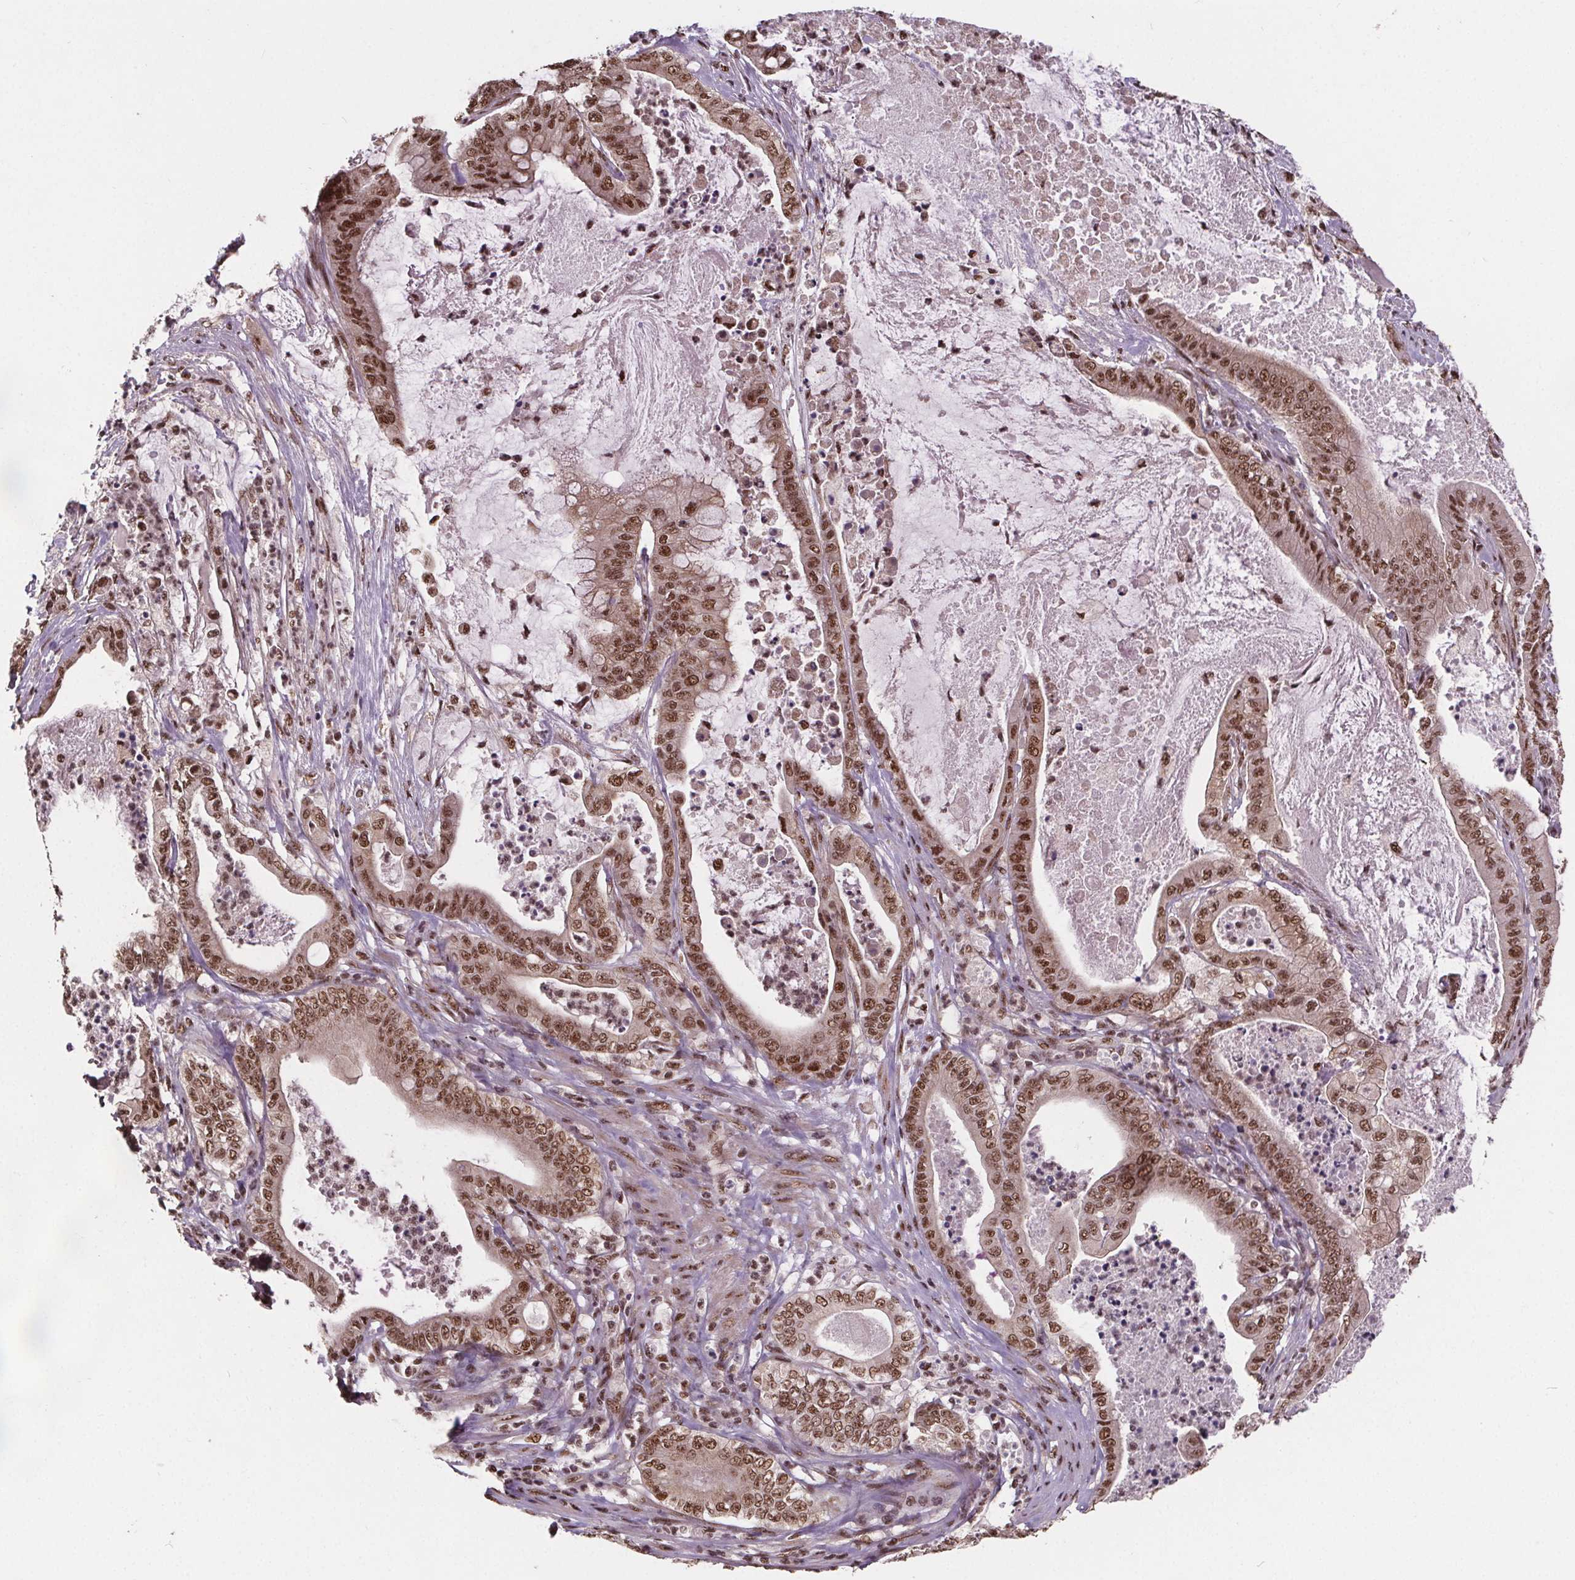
{"staining": {"intensity": "moderate", "quantity": ">75%", "location": "nuclear"}, "tissue": "pancreatic cancer", "cell_type": "Tumor cells", "image_type": "cancer", "snomed": [{"axis": "morphology", "description": "Adenocarcinoma, NOS"}, {"axis": "topography", "description": "Pancreas"}], "caption": "Brown immunohistochemical staining in adenocarcinoma (pancreatic) shows moderate nuclear positivity in approximately >75% of tumor cells.", "gene": "JARID2", "patient": {"sex": "male", "age": 71}}